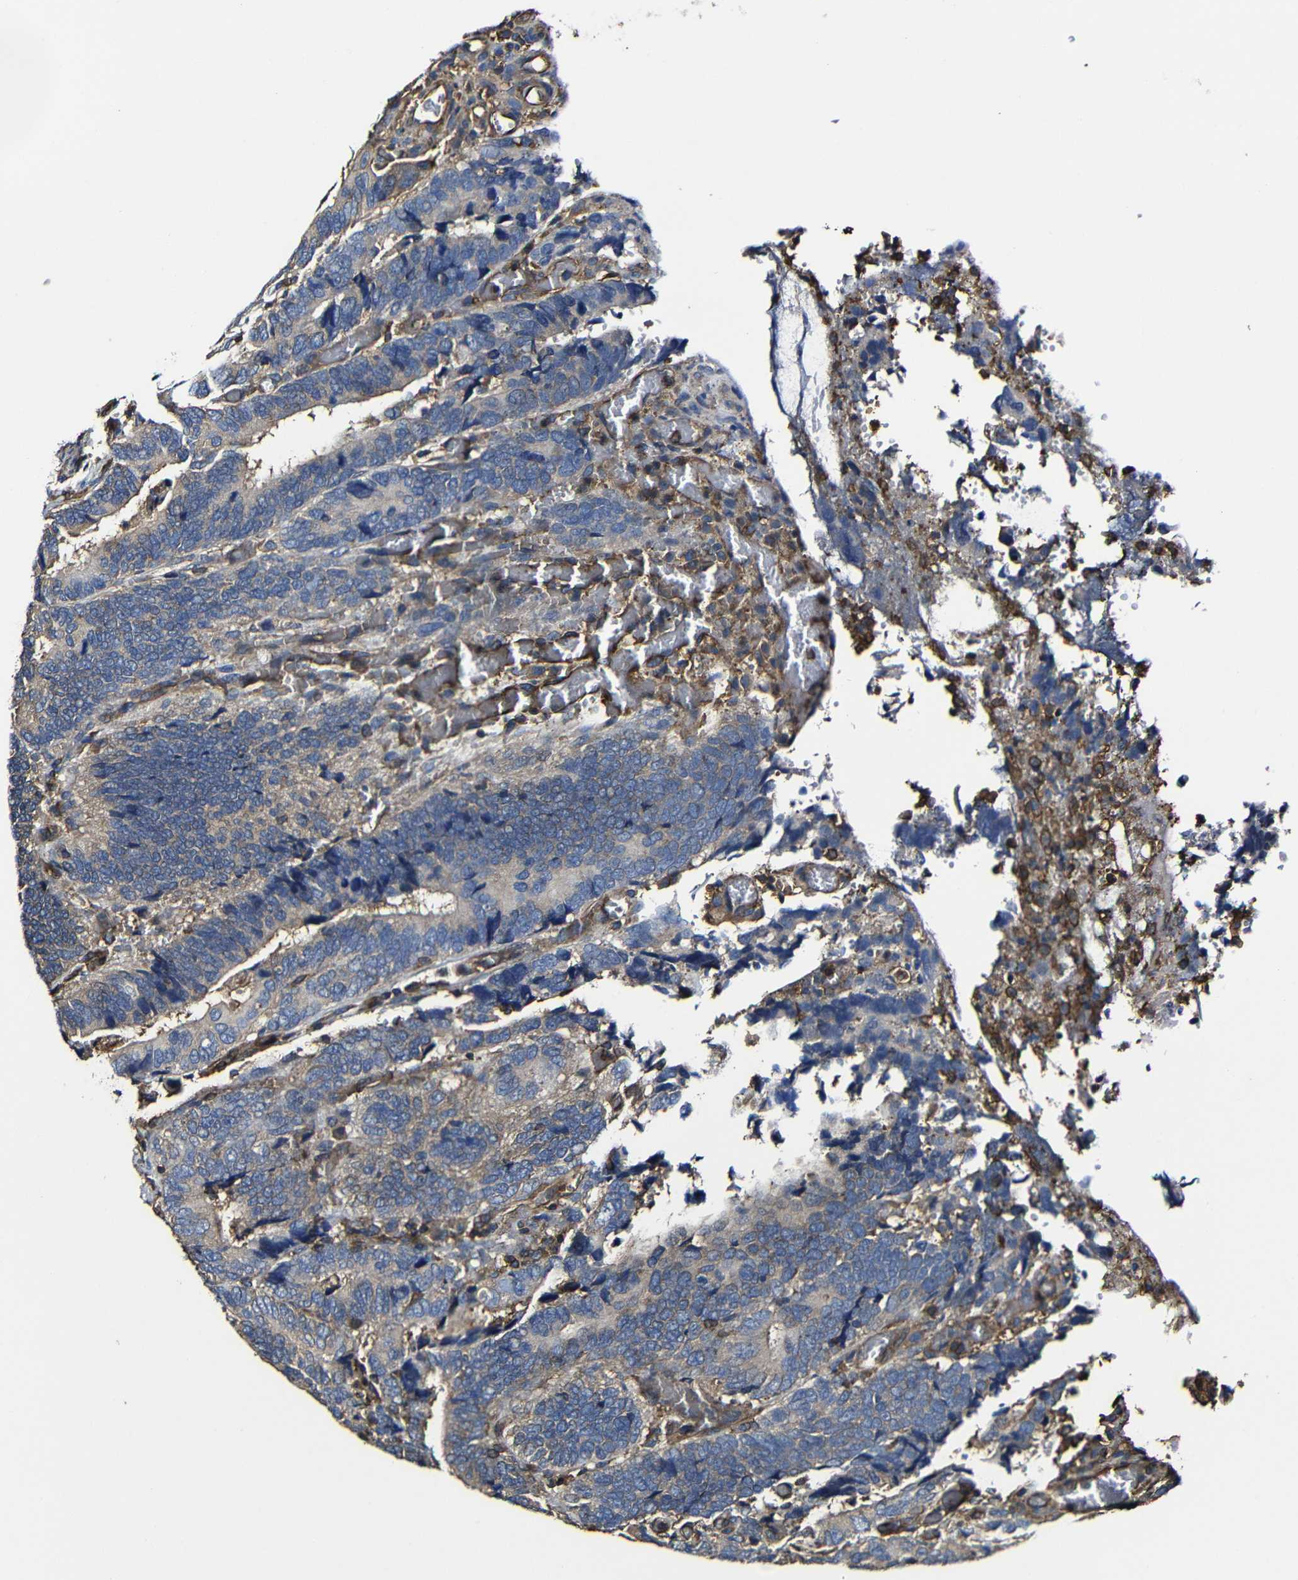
{"staining": {"intensity": "weak", "quantity": "<25%", "location": "cytoplasmic/membranous"}, "tissue": "colorectal cancer", "cell_type": "Tumor cells", "image_type": "cancer", "snomed": [{"axis": "morphology", "description": "Adenocarcinoma, NOS"}, {"axis": "topography", "description": "Colon"}], "caption": "Protein analysis of colorectal adenocarcinoma exhibits no significant staining in tumor cells.", "gene": "MSN", "patient": {"sex": "male", "age": 72}}